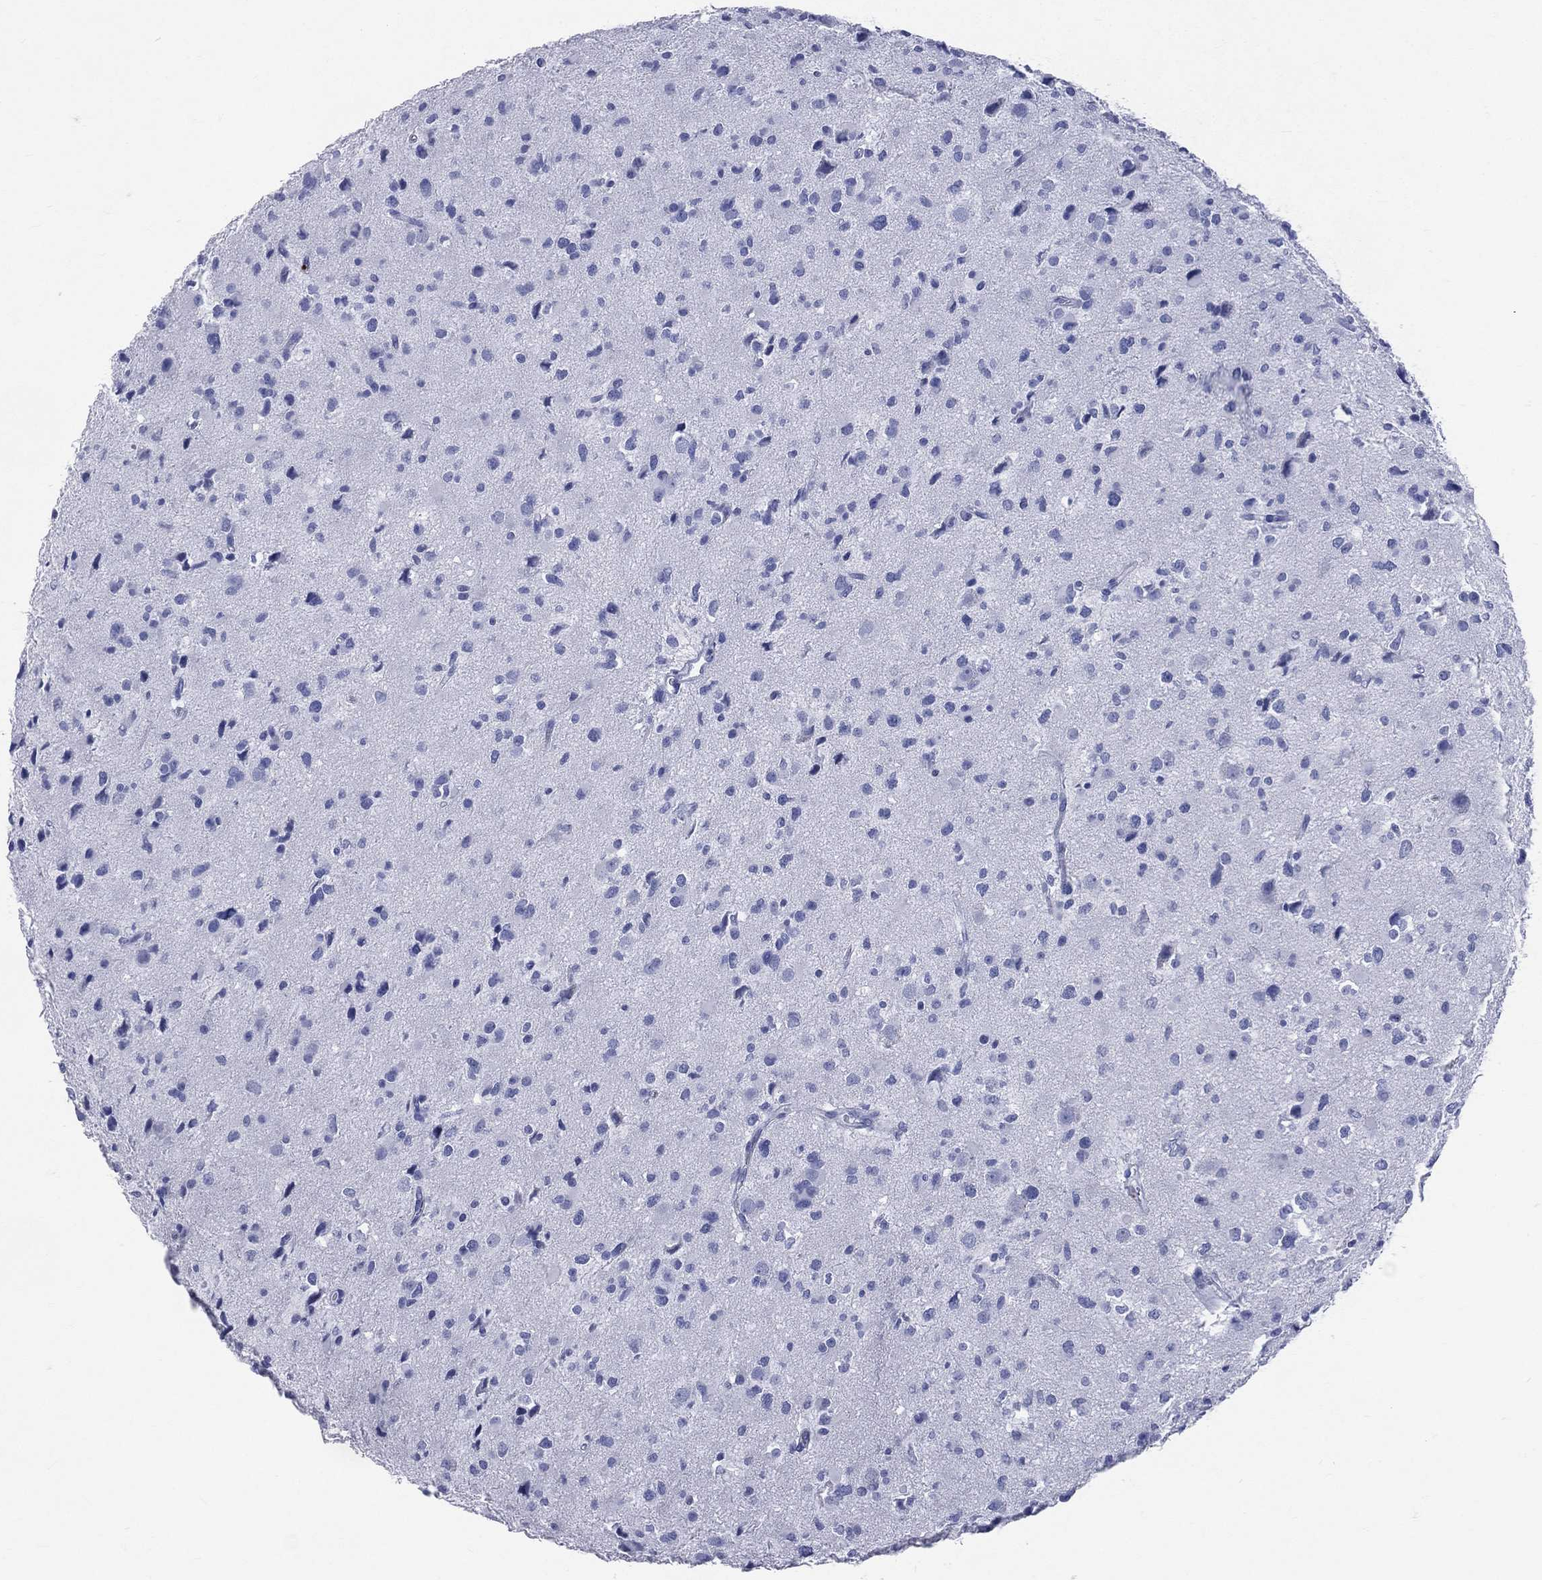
{"staining": {"intensity": "negative", "quantity": "none", "location": "none"}, "tissue": "glioma", "cell_type": "Tumor cells", "image_type": "cancer", "snomed": [{"axis": "morphology", "description": "Glioma, malignant, Low grade"}, {"axis": "topography", "description": "Brain"}], "caption": "DAB immunohistochemical staining of human malignant glioma (low-grade) shows no significant positivity in tumor cells.", "gene": "PGLYRP1", "patient": {"sex": "female", "age": 32}}